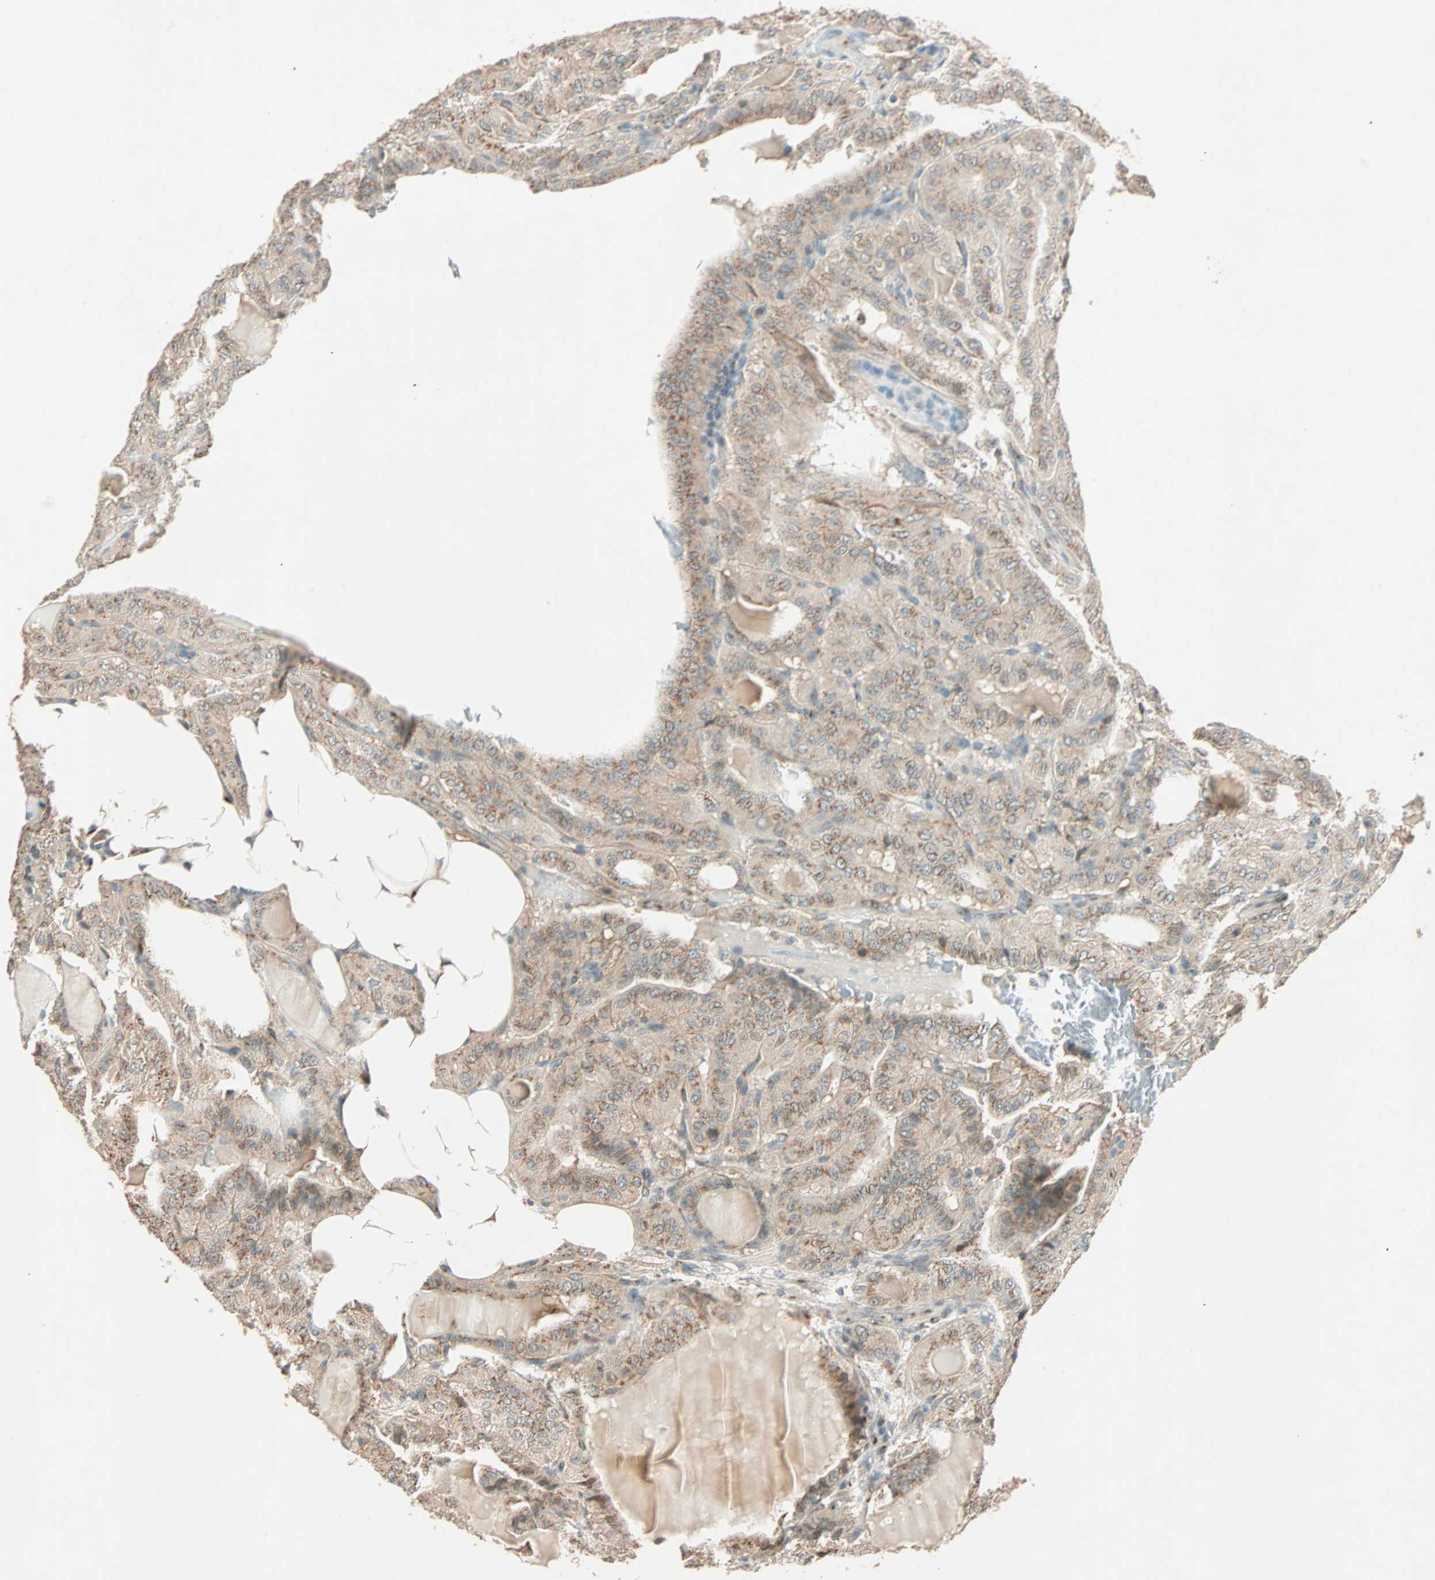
{"staining": {"intensity": "weak", "quantity": "25%-75%", "location": "cytoplasmic/membranous"}, "tissue": "thyroid cancer", "cell_type": "Tumor cells", "image_type": "cancer", "snomed": [{"axis": "morphology", "description": "Papillary adenocarcinoma, NOS"}, {"axis": "topography", "description": "Thyroid gland"}], "caption": "This is an image of immunohistochemistry (IHC) staining of thyroid papillary adenocarcinoma, which shows weak positivity in the cytoplasmic/membranous of tumor cells.", "gene": "PRDM2", "patient": {"sex": "male", "age": 77}}